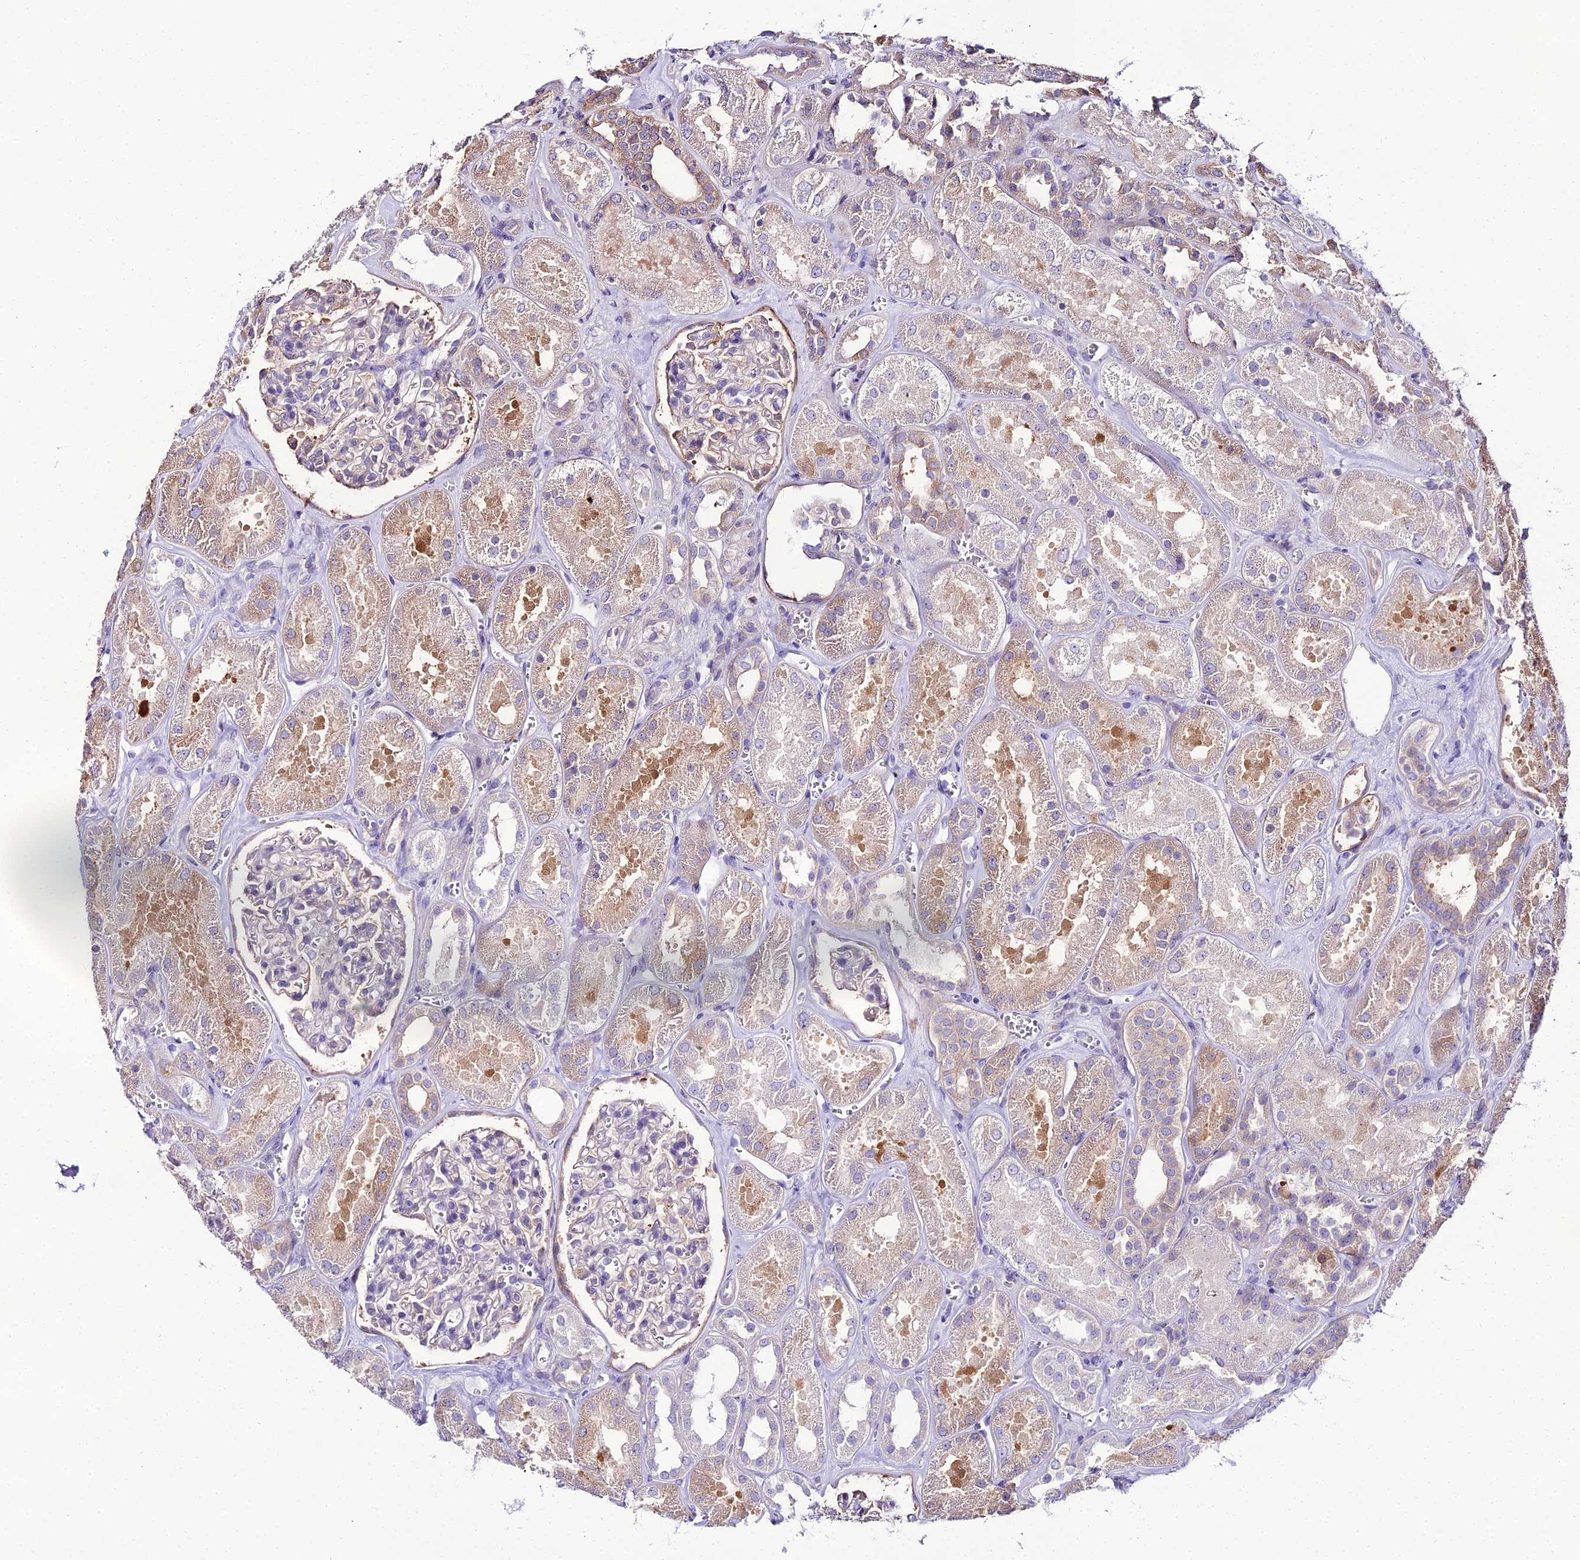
{"staining": {"intensity": "negative", "quantity": "none", "location": "none"}, "tissue": "kidney", "cell_type": "Cells in glomeruli", "image_type": "normal", "snomed": [{"axis": "morphology", "description": "Normal tissue, NOS"}, {"axis": "morphology", "description": "Adenocarcinoma, NOS"}, {"axis": "topography", "description": "Kidney"}], "caption": "This micrograph is of normal kidney stained with immunohistochemistry (IHC) to label a protein in brown with the nuclei are counter-stained blue. There is no positivity in cells in glomeruli. (Brightfield microscopy of DAB (3,3'-diaminobenzidine) IHC at high magnification).", "gene": "MB21D2", "patient": {"sex": "female", "age": 68}}